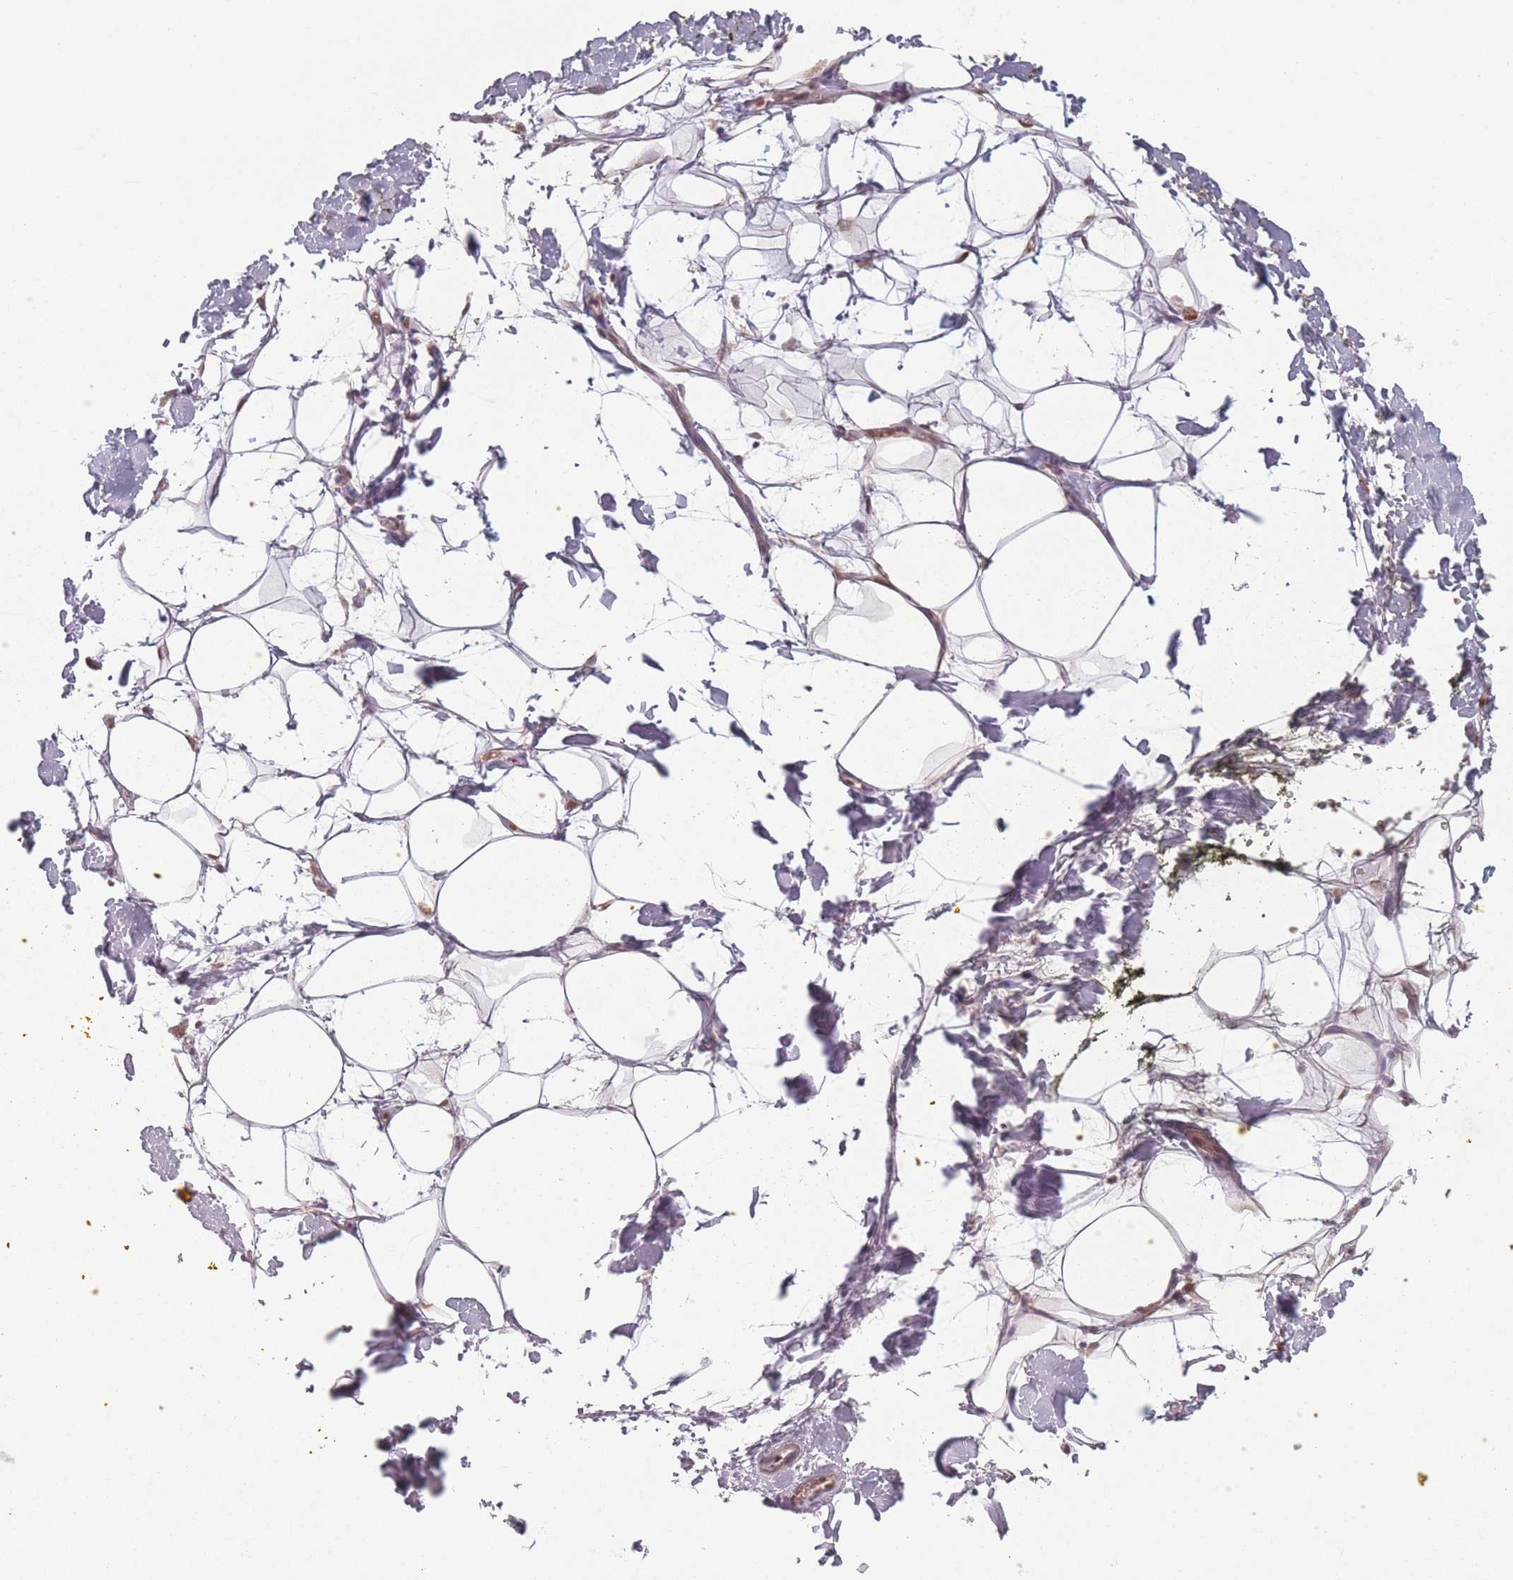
{"staining": {"intensity": "negative", "quantity": "none", "location": "none"}, "tissue": "adipose tissue", "cell_type": "Adipocytes", "image_type": "normal", "snomed": [{"axis": "morphology", "description": "Normal tissue, NOS"}, {"axis": "morphology", "description": "Adenocarcinoma, NOS"}, {"axis": "topography", "description": "Pancreas"}, {"axis": "topography", "description": "Peripheral nerve tissue"}], "caption": "Immunohistochemistry photomicrograph of unremarkable adipose tissue stained for a protein (brown), which exhibits no expression in adipocytes. (IHC, brightfield microscopy, high magnification).", "gene": "OR10C1", "patient": {"sex": "male", "age": 59}}